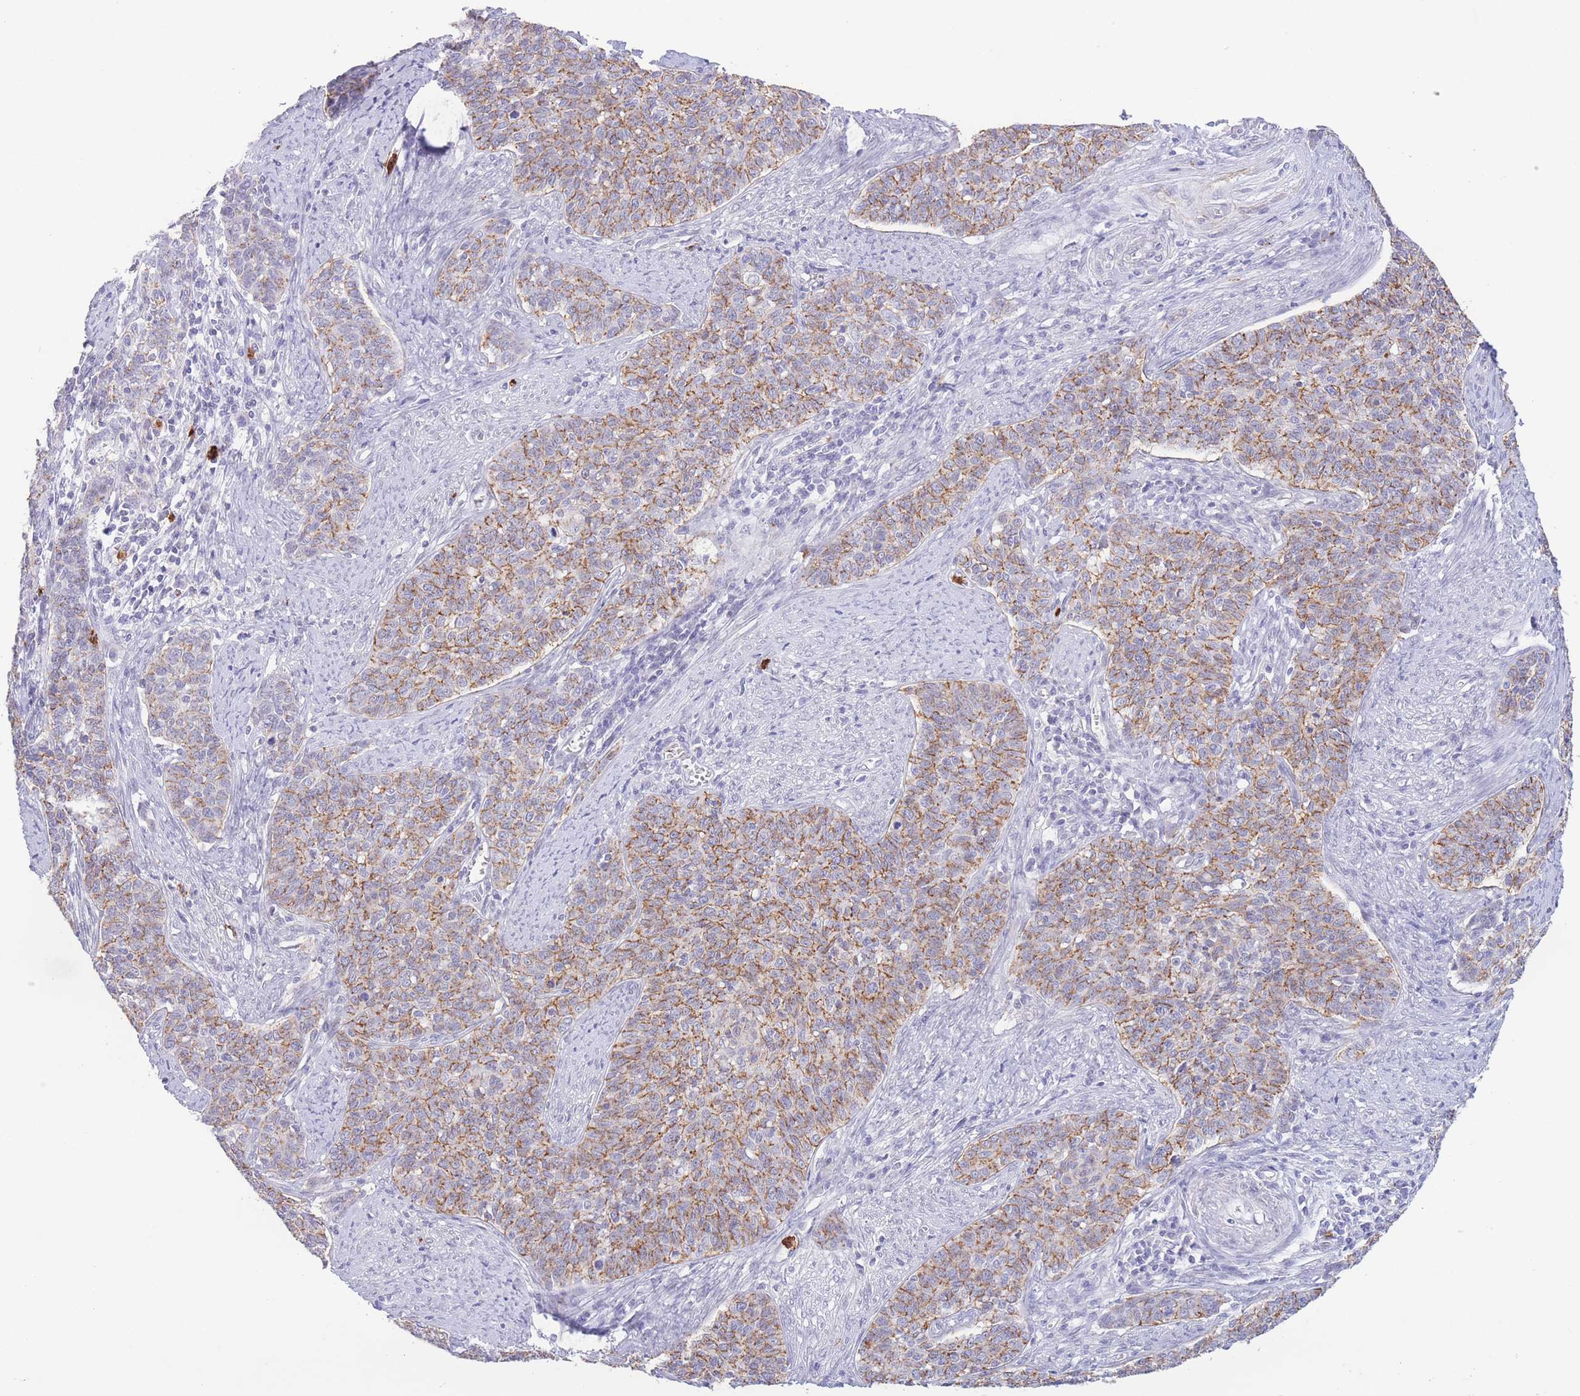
{"staining": {"intensity": "moderate", "quantity": "25%-75%", "location": "cytoplasmic/membranous"}, "tissue": "cervical cancer", "cell_type": "Tumor cells", "image_type": "cancer", "snomed": [{"axis": "morphology", "description": "Squamous cell carcinoma, NOS"}, {"axis": "topography", "description": "Cervix"}], "caption": "Squamous cell carcinoma (cervical) stained with a protein marker shows moderate staining in tumor cells.", "gene": "LCLAT1", "patient": {"sex": "female", "age": 39}}